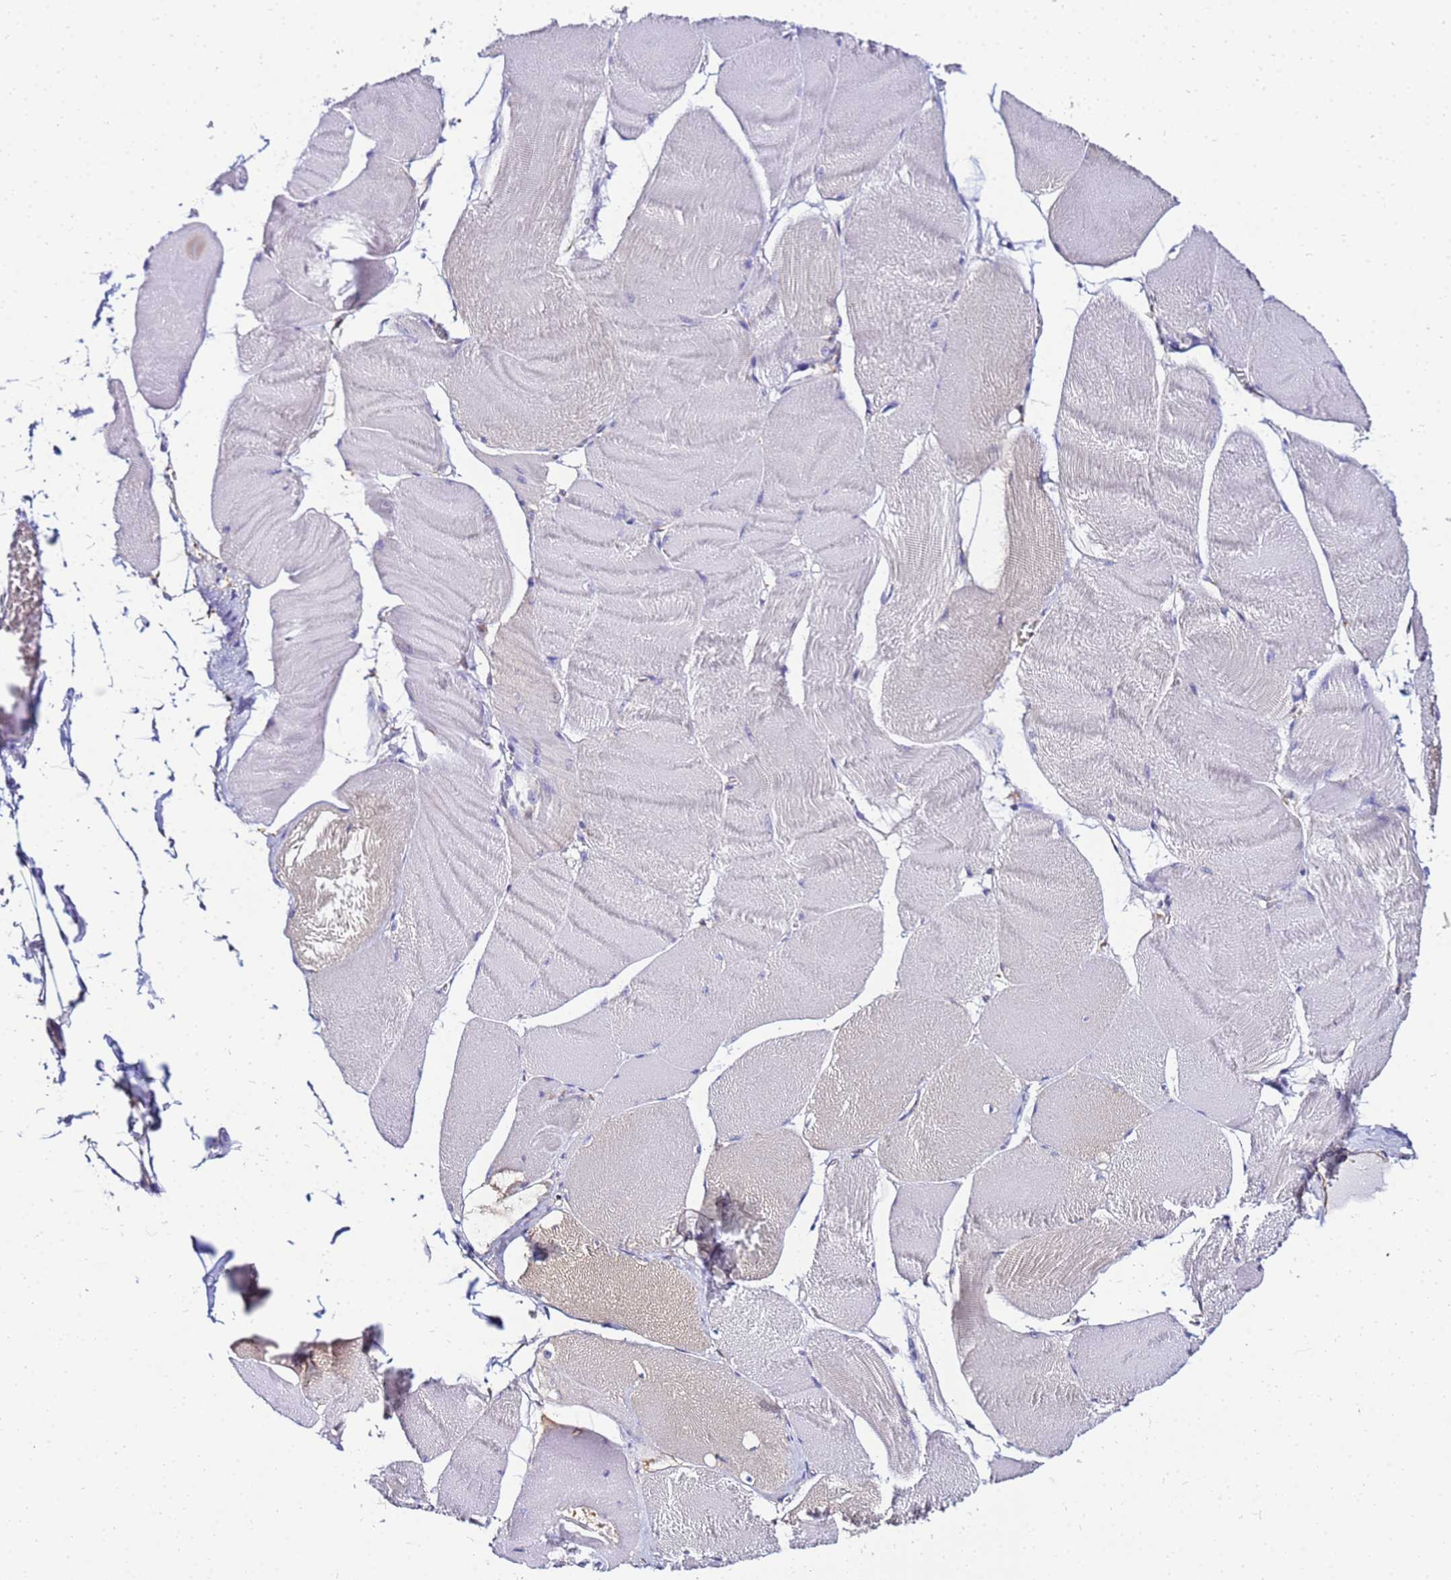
{"staining": {"intensity": "negative", "quantity": "none", "location": "none"}, "tissue": "skeletal muscle", "cell_type": "Myocytes", "image_type": "normal", "snomed": [{"axis": "morphology", "description": "Normal tissue, NOS"}, {"axis": "morphology", "description": "Basal cell carcinoma"}, {"axis": "topography", "description": "Skeletal muscle"}], "caption": "Immunohistochemistry of benign human skeletal muscle exhibits no positivity in myocytes. (Stains: DAB immunohistochemistry (IHC) with hematoxylin counter stain, Microscopy: brightfield microscopy at high magnification).", "gene": "NARS1", "patient": {"sex": "female", "age": 64}}